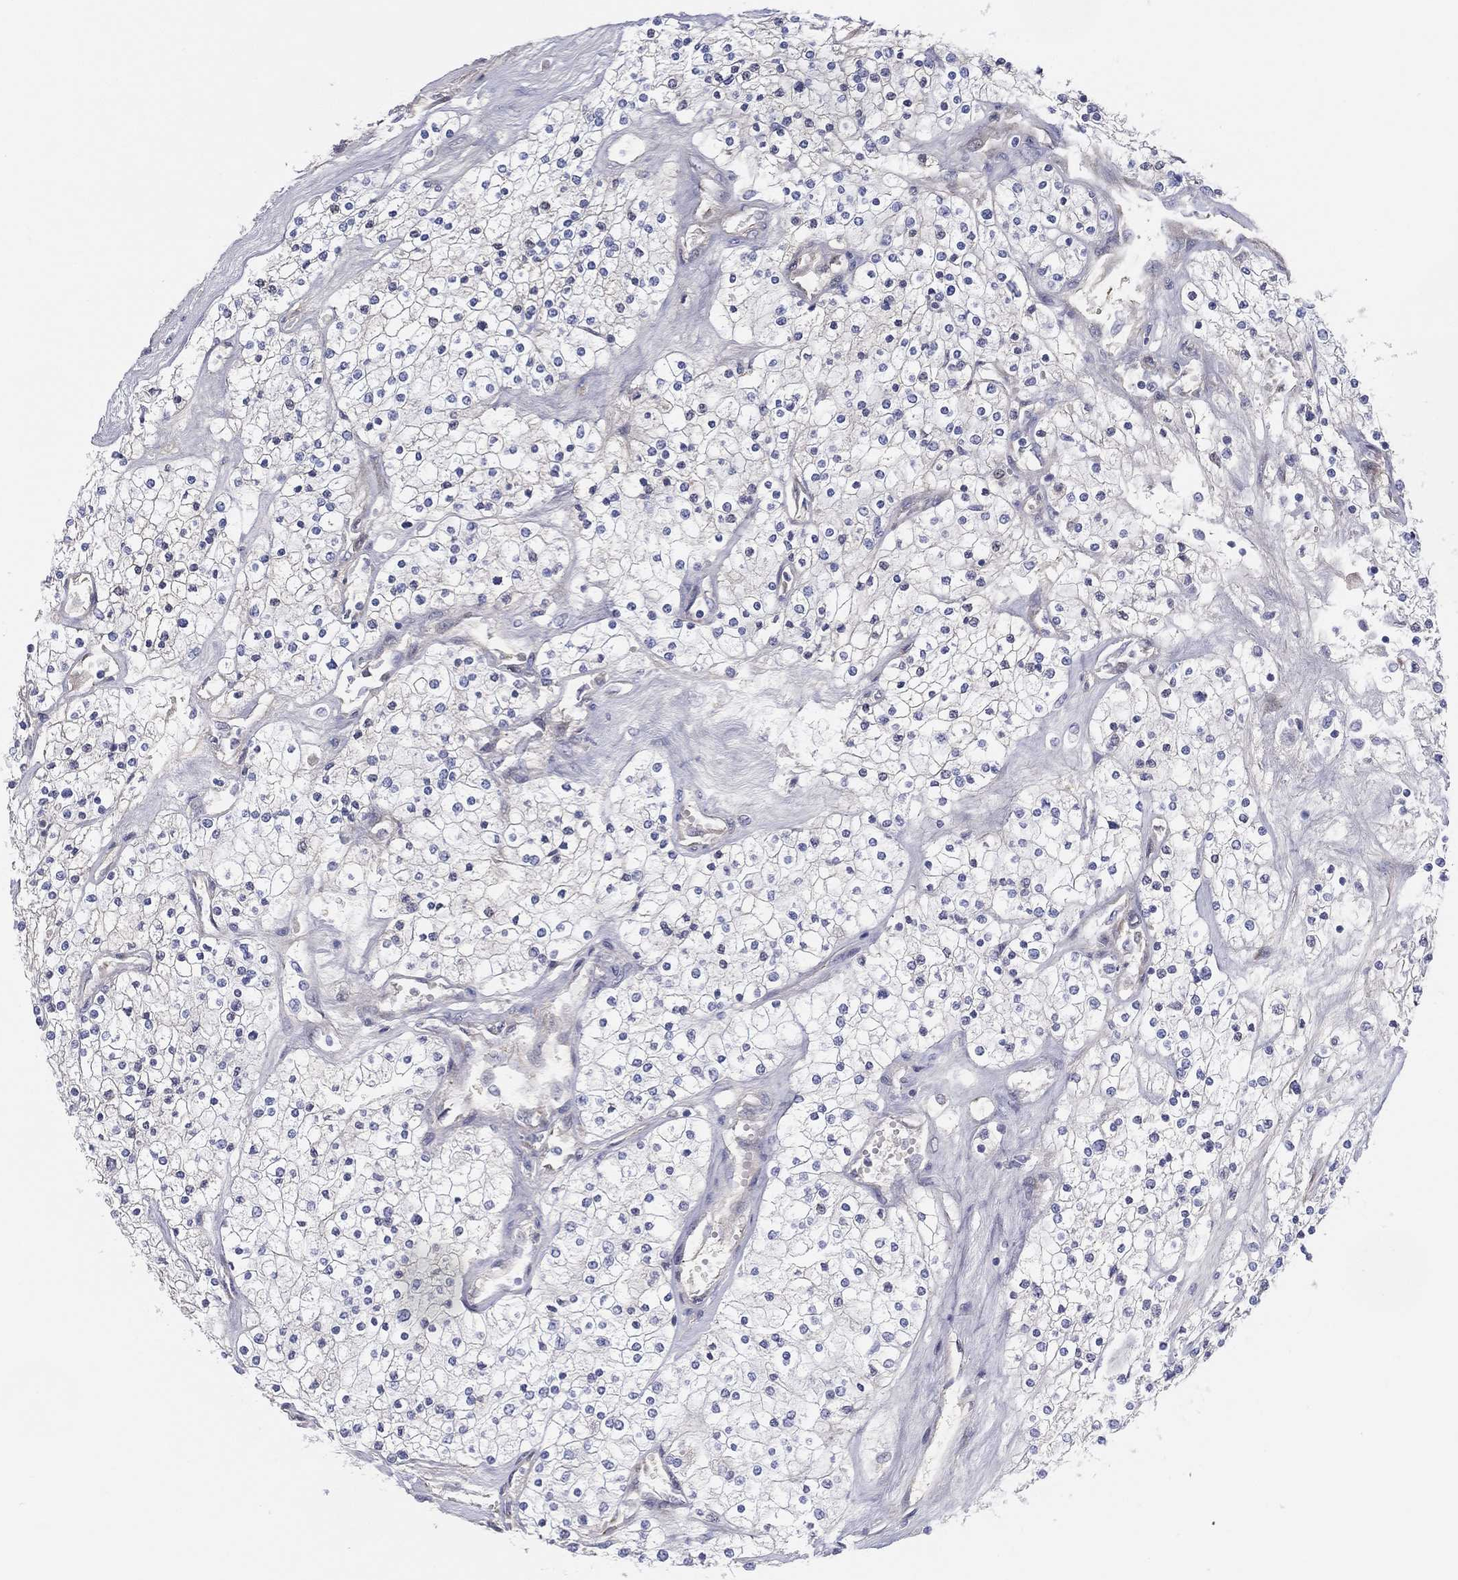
{"staining": {"intensity": "negative", "quantity": "none", "location": "none"}, "tissue": "renal cancer", "cell_type": "Tumor cells", "image_type": "cancer", "snomed": [{"axis": "morphology", "description": "Adenocarcinoma, NOS"}, {"axis": "topography", "description": "Kidney"}], "caption": "Tumor cells are negative for protein expression in human adenocarcinoma (renal).", "gene": "MLF1", "patient": {"sex": "male", "age": 80}}